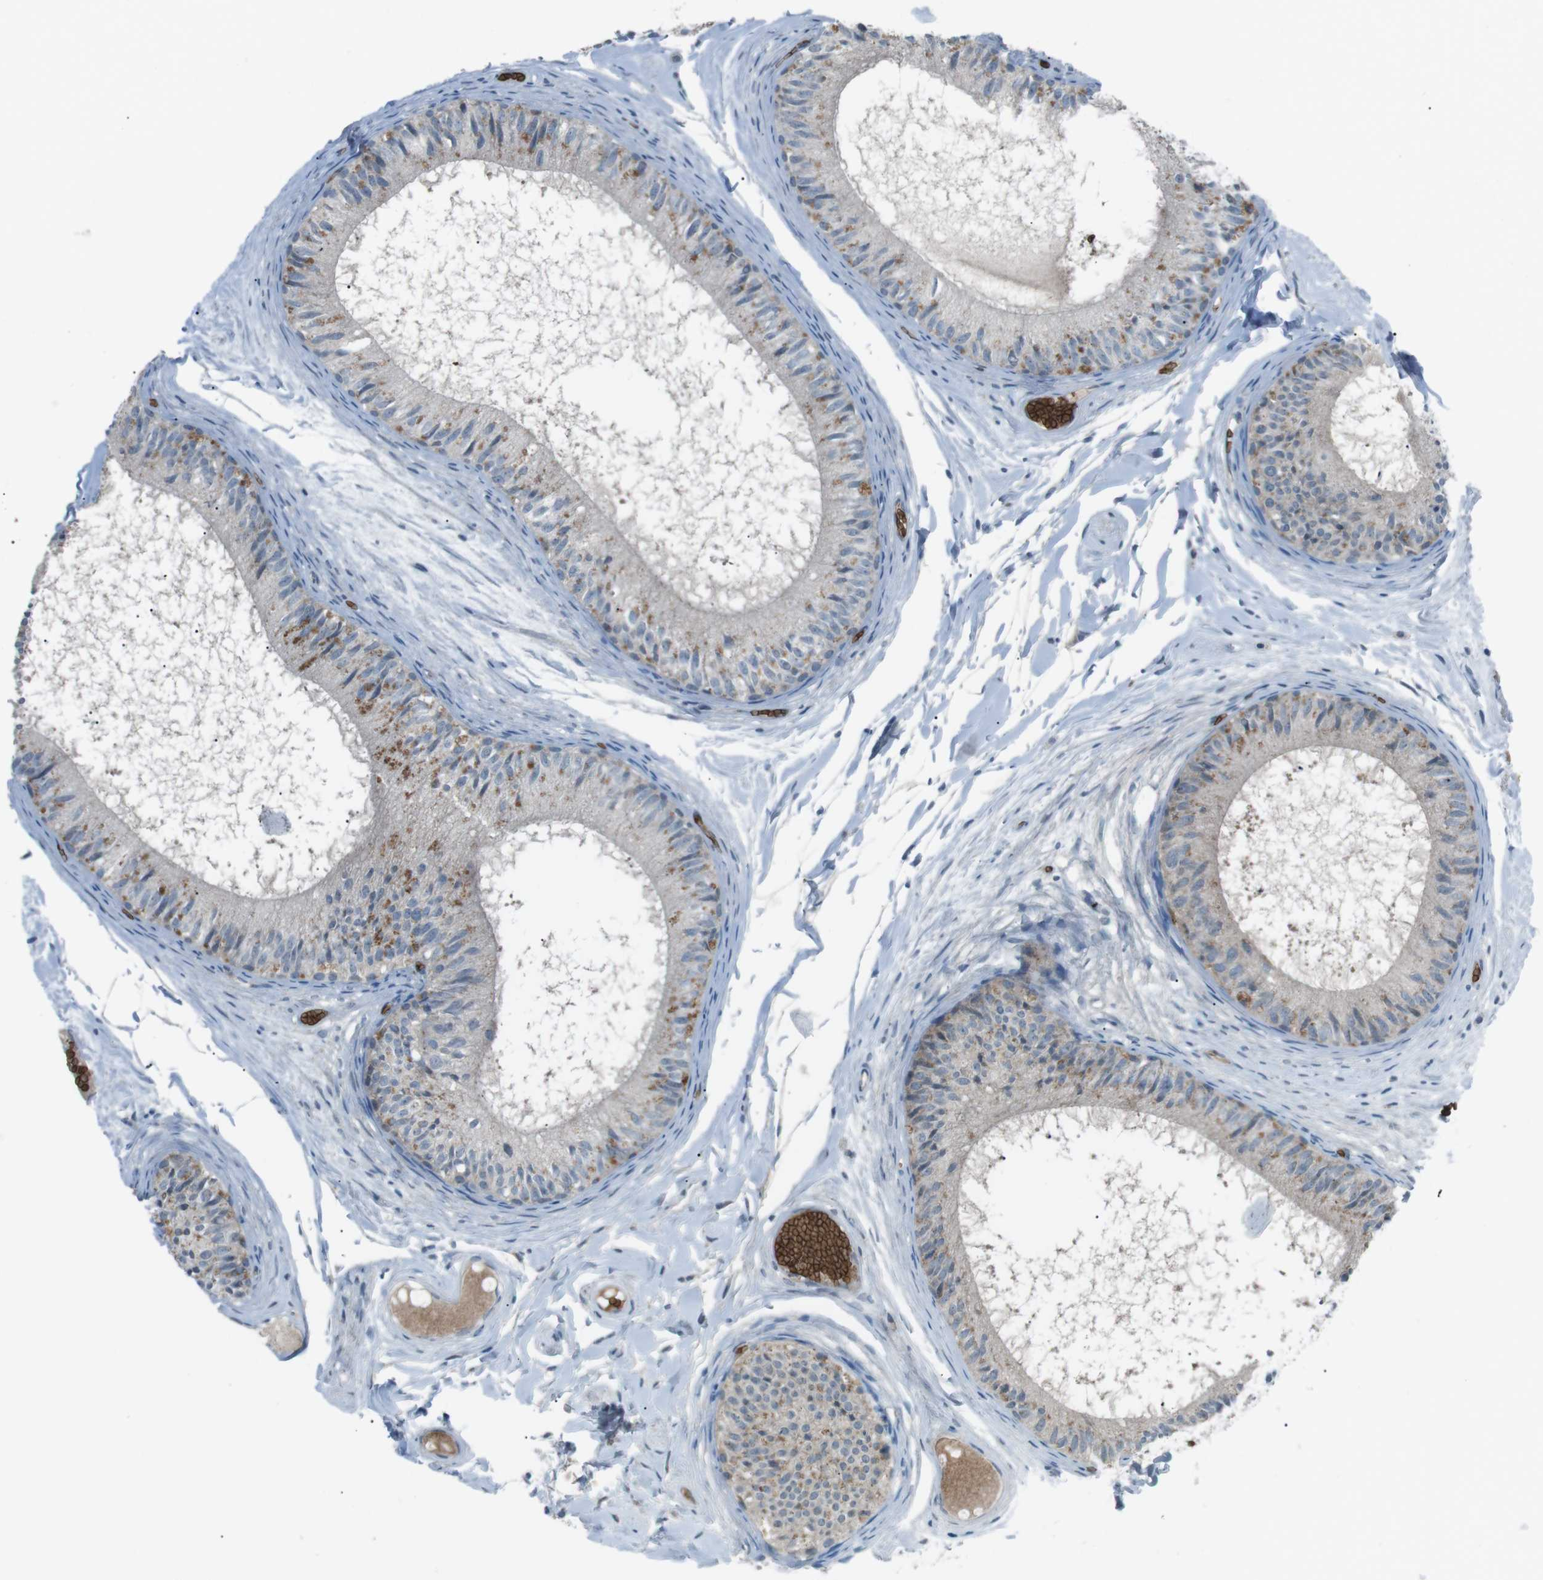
{"staining": {"intensity": "weak", "quantity": ">75%", "location": "cytoplasmic/membranous"}, "tissue": "epididymis", "cell_type": "Glandular cells", "image_type": "normal", "snomed": [{"axis": "morphology", "description": "Normal tissue, NOS"}, {"axis": "topography", "description": "Epididymis"}], "caption": "Protein expression analysis of normal epididymis demonstrates weak cytoplasmic/membranous staining in approximately >75% of glandular cells. (brown staining indicates protein expression, while blue staining denotes nuclei).", "gene": "SPTA1", "patient": {"sex": "male", "age": 46}}